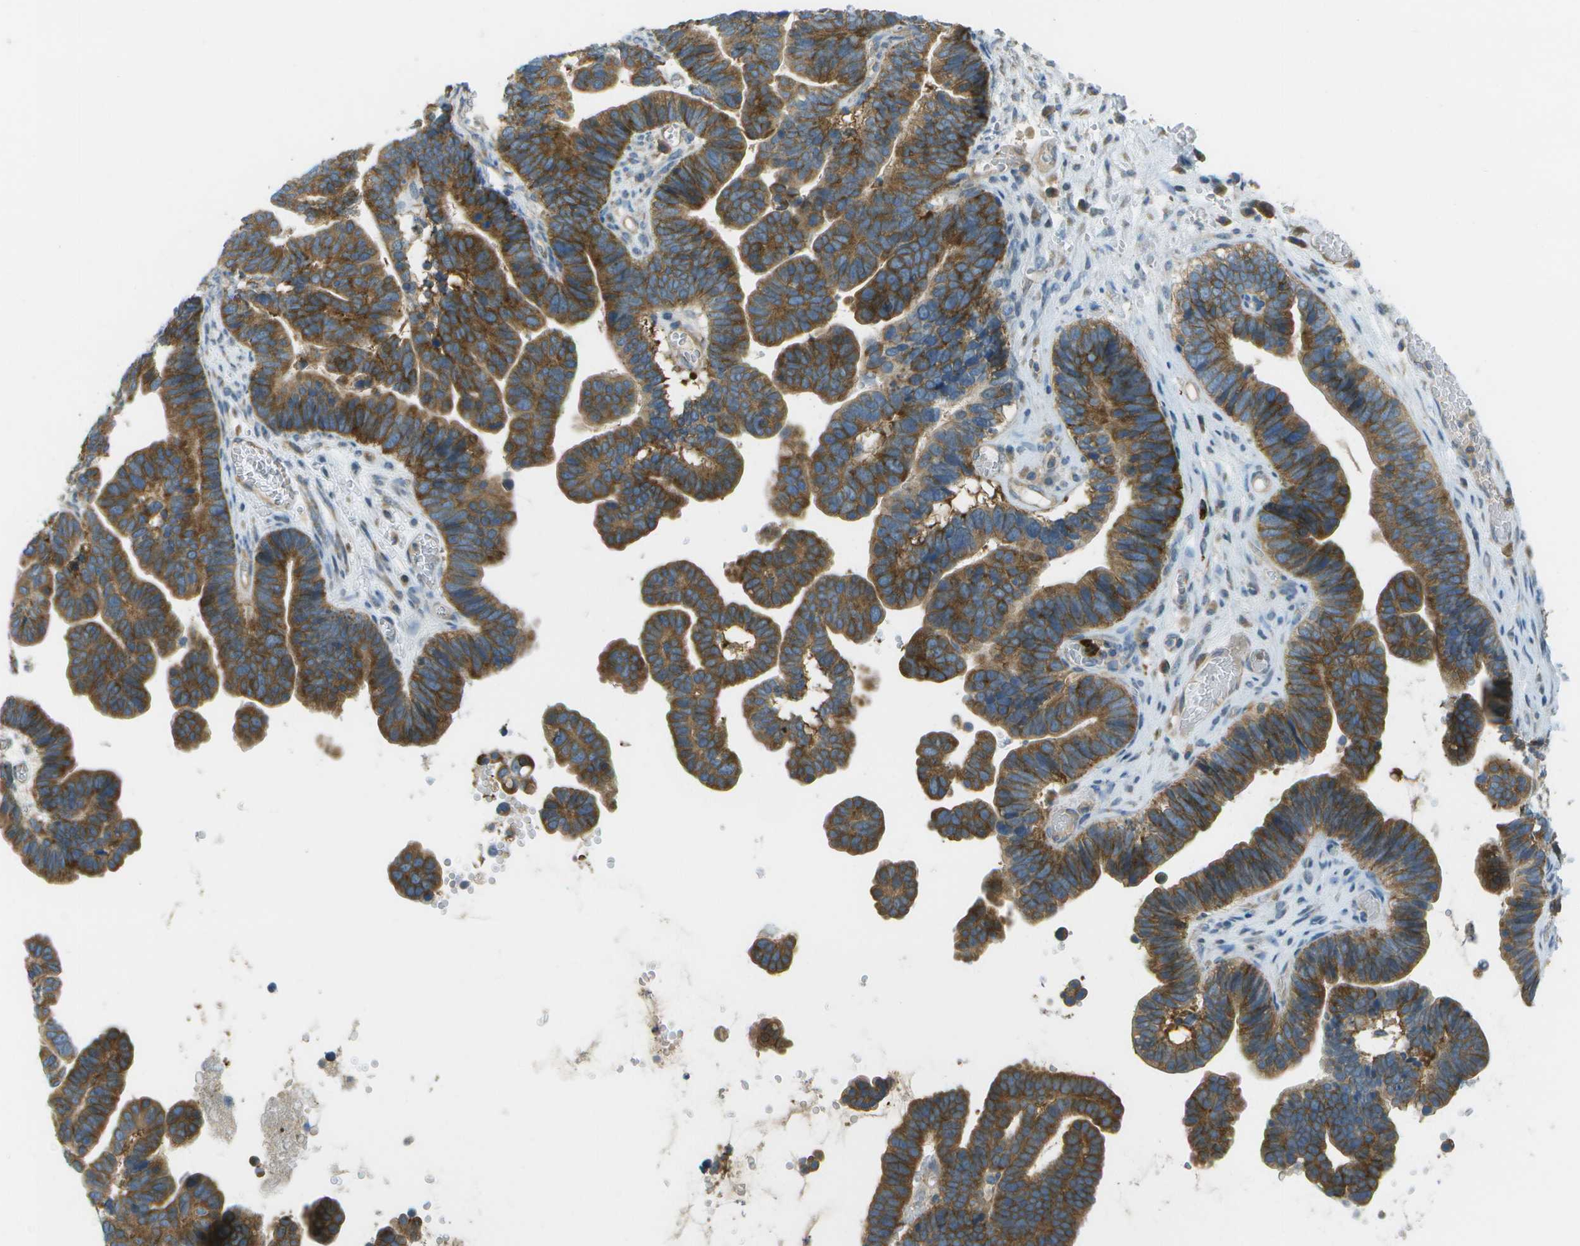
{"staining": {"intensity": "strong", "quantity": ">75%", "location": "cytoplasmic/membranous"}, "tissue": "ovarian cancer", "cell_type": "Tumor cells", "image_type": "cancer", "snomed": [{"axis": "morphology", "description": "Cystadenocarcinoma, serous, NOS"}, {"axis": "topography", "description": "Ovary"}], "caption": "Ovarian cancer stained with a brown dye reveals strong cytoplasmic/membranous positive expression in approximately >75% of tumor cells.", "gene": "WNK2", "patient": {"sex": "female", "age": 56}}